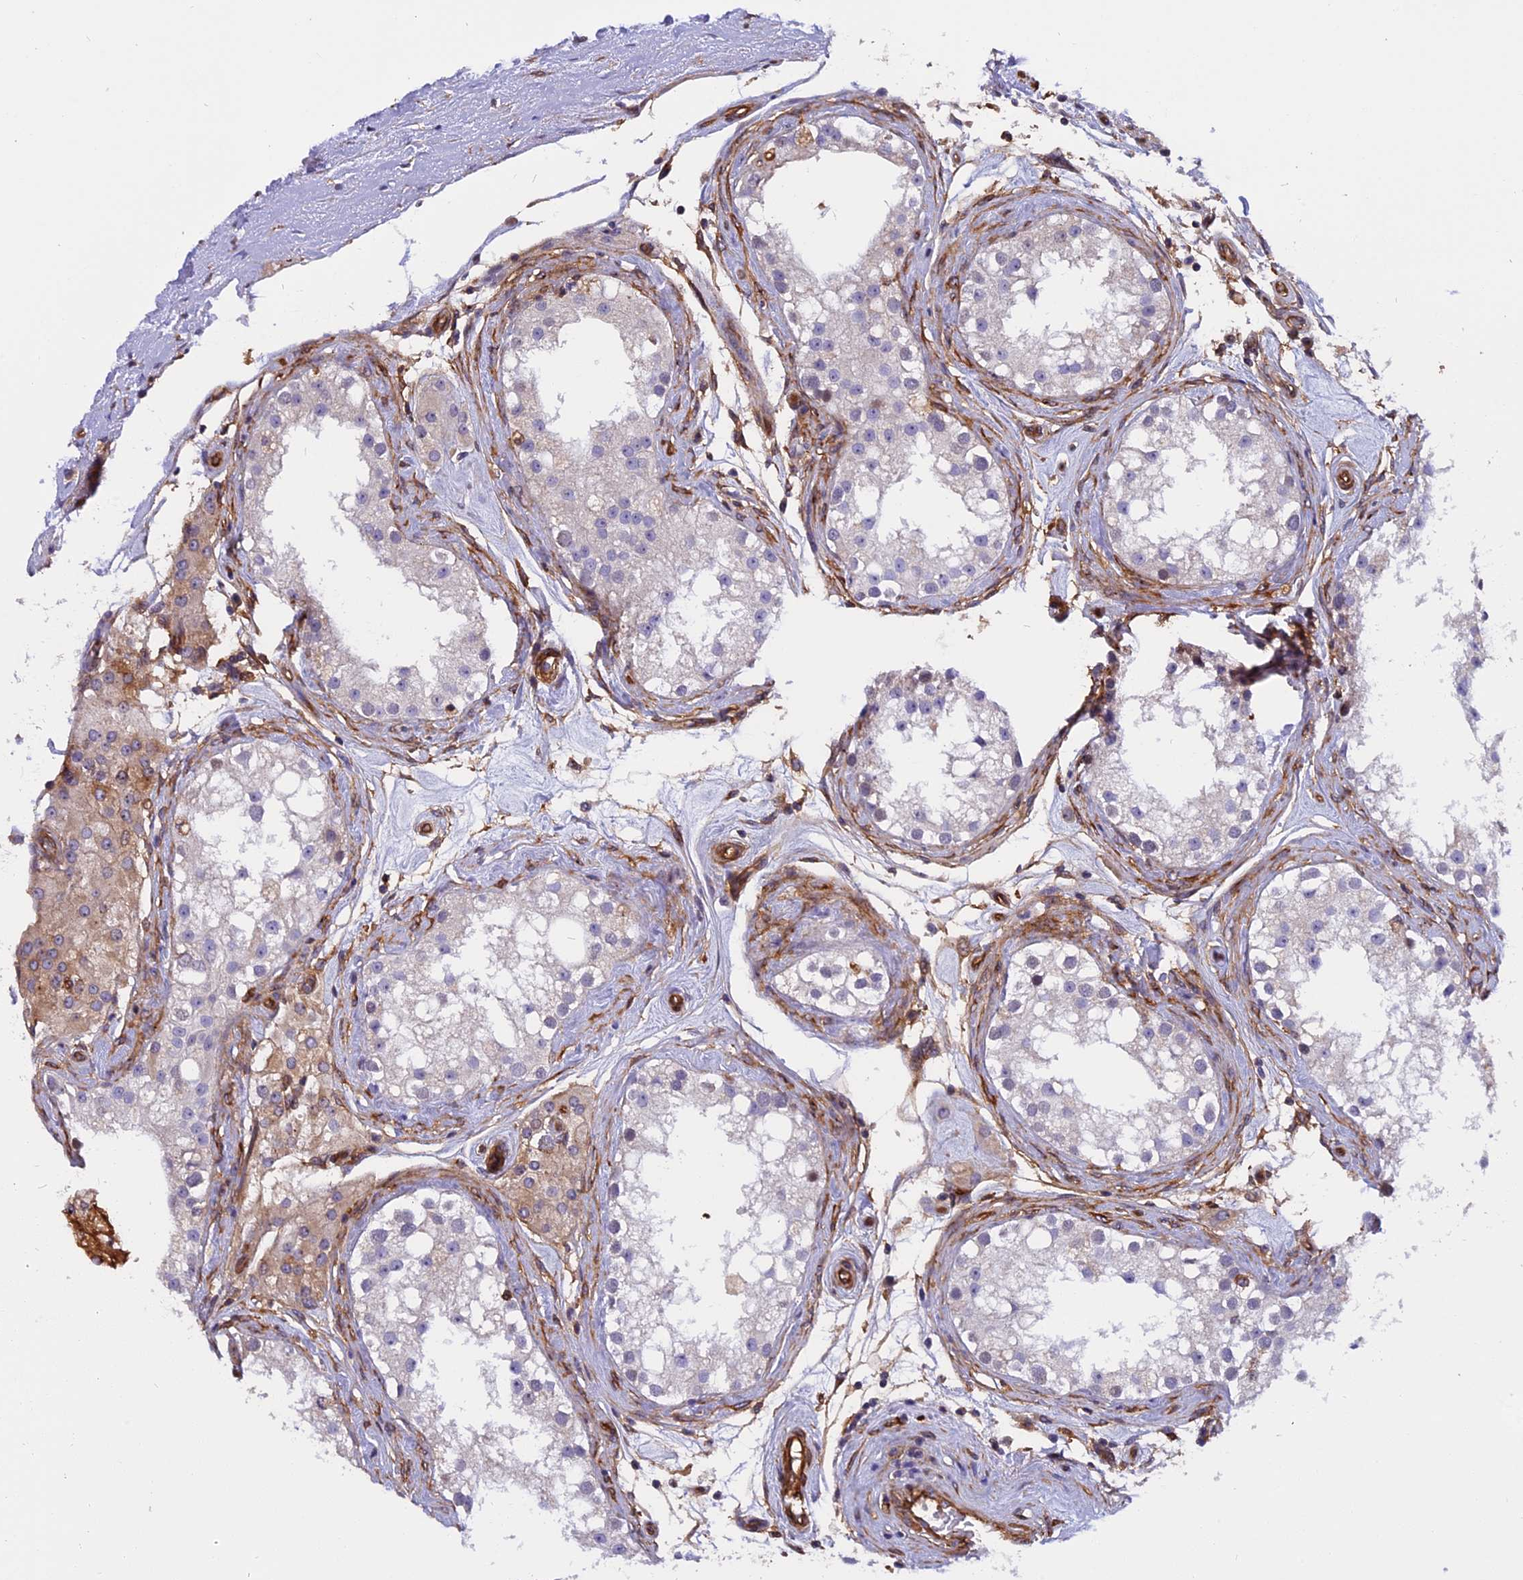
{"staining": {"intensity": "weak", "quantity": "<25%", "location": "cytoplasmic/membranous"}, "tissue": "epididymis", "cell_type": "Glandular cells", "image_type": "normal", "snomed": [{"axis": "morphology", "description": "Normal tissue, NOS"}, {"axis": "morphology", "description": "Inflammation, NOS"}, {"axis": "topography", "description": "Epididymis"}], "caption": "High power microscopy photomicrograph of an immunohistochemistry (IHC) micrograph of benign epididymis, revealing no significant staining in glandular cells.", "gene": "EHBP1L1", "patient": {"sex": "male", "age": 84}}